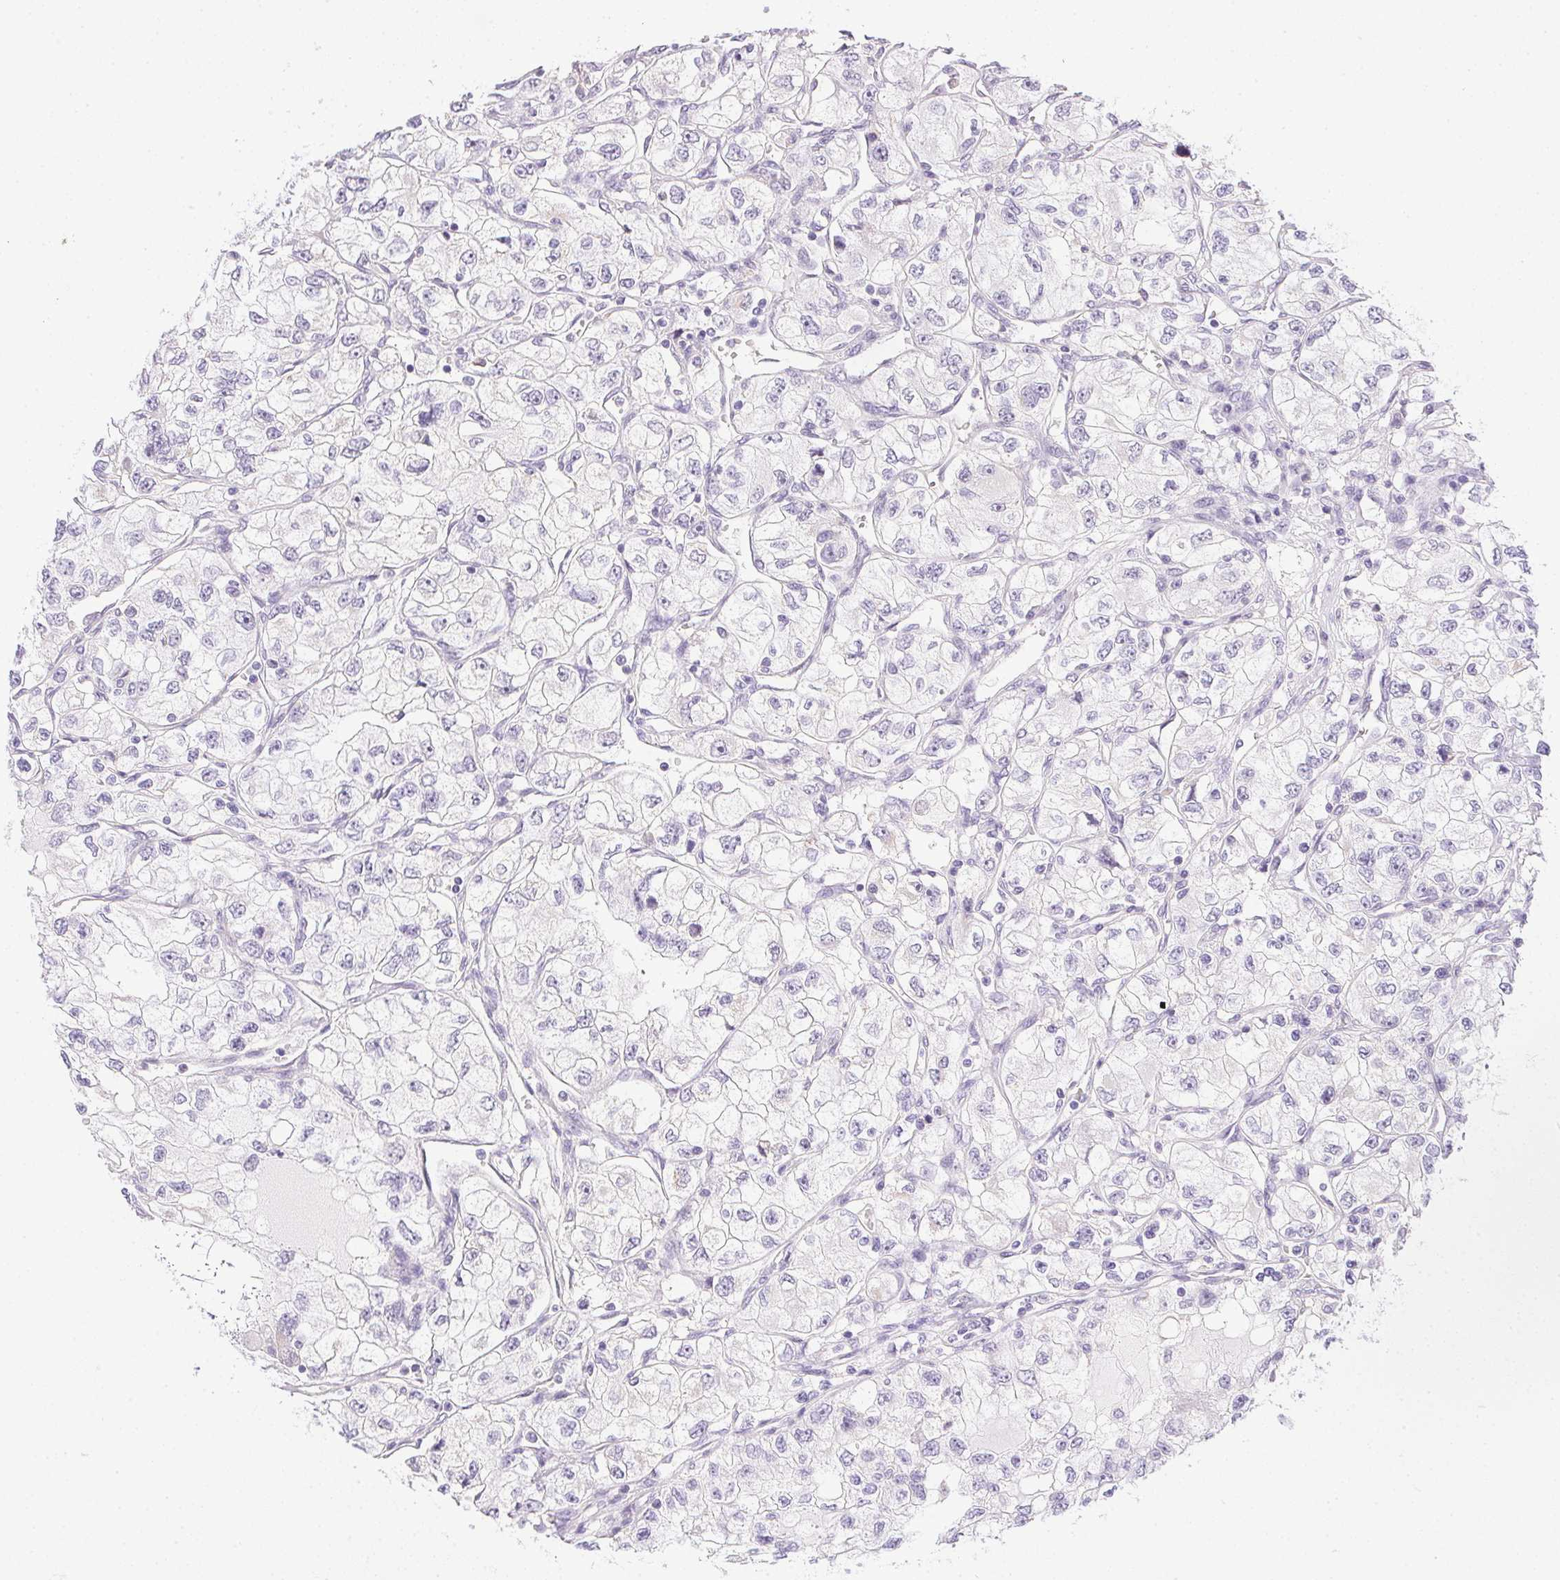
{"staining": {"intensity": "negative", "quantity": "none", "location": "none"}, "tissue": "renal cancer", "cell_type": "Tumor cells", "image_type": "cancer", "snomed": [{"axis": "morphology", "description": "Adenocarcinoma, NOS"}, {"axis": "topography", "description": "Kidney"}], "caption": "This is a image of immunohistochemistry (IHC) staining of renal cancer, which shows no positivity in tumor cells. The staining is performed using DAB (3,3'-diaminobenzidine) brown chromogen with nuclei counter-stained in using hematoxylin.", "gene": "PRL", "patient": {"sex": "female", "age": 59}}